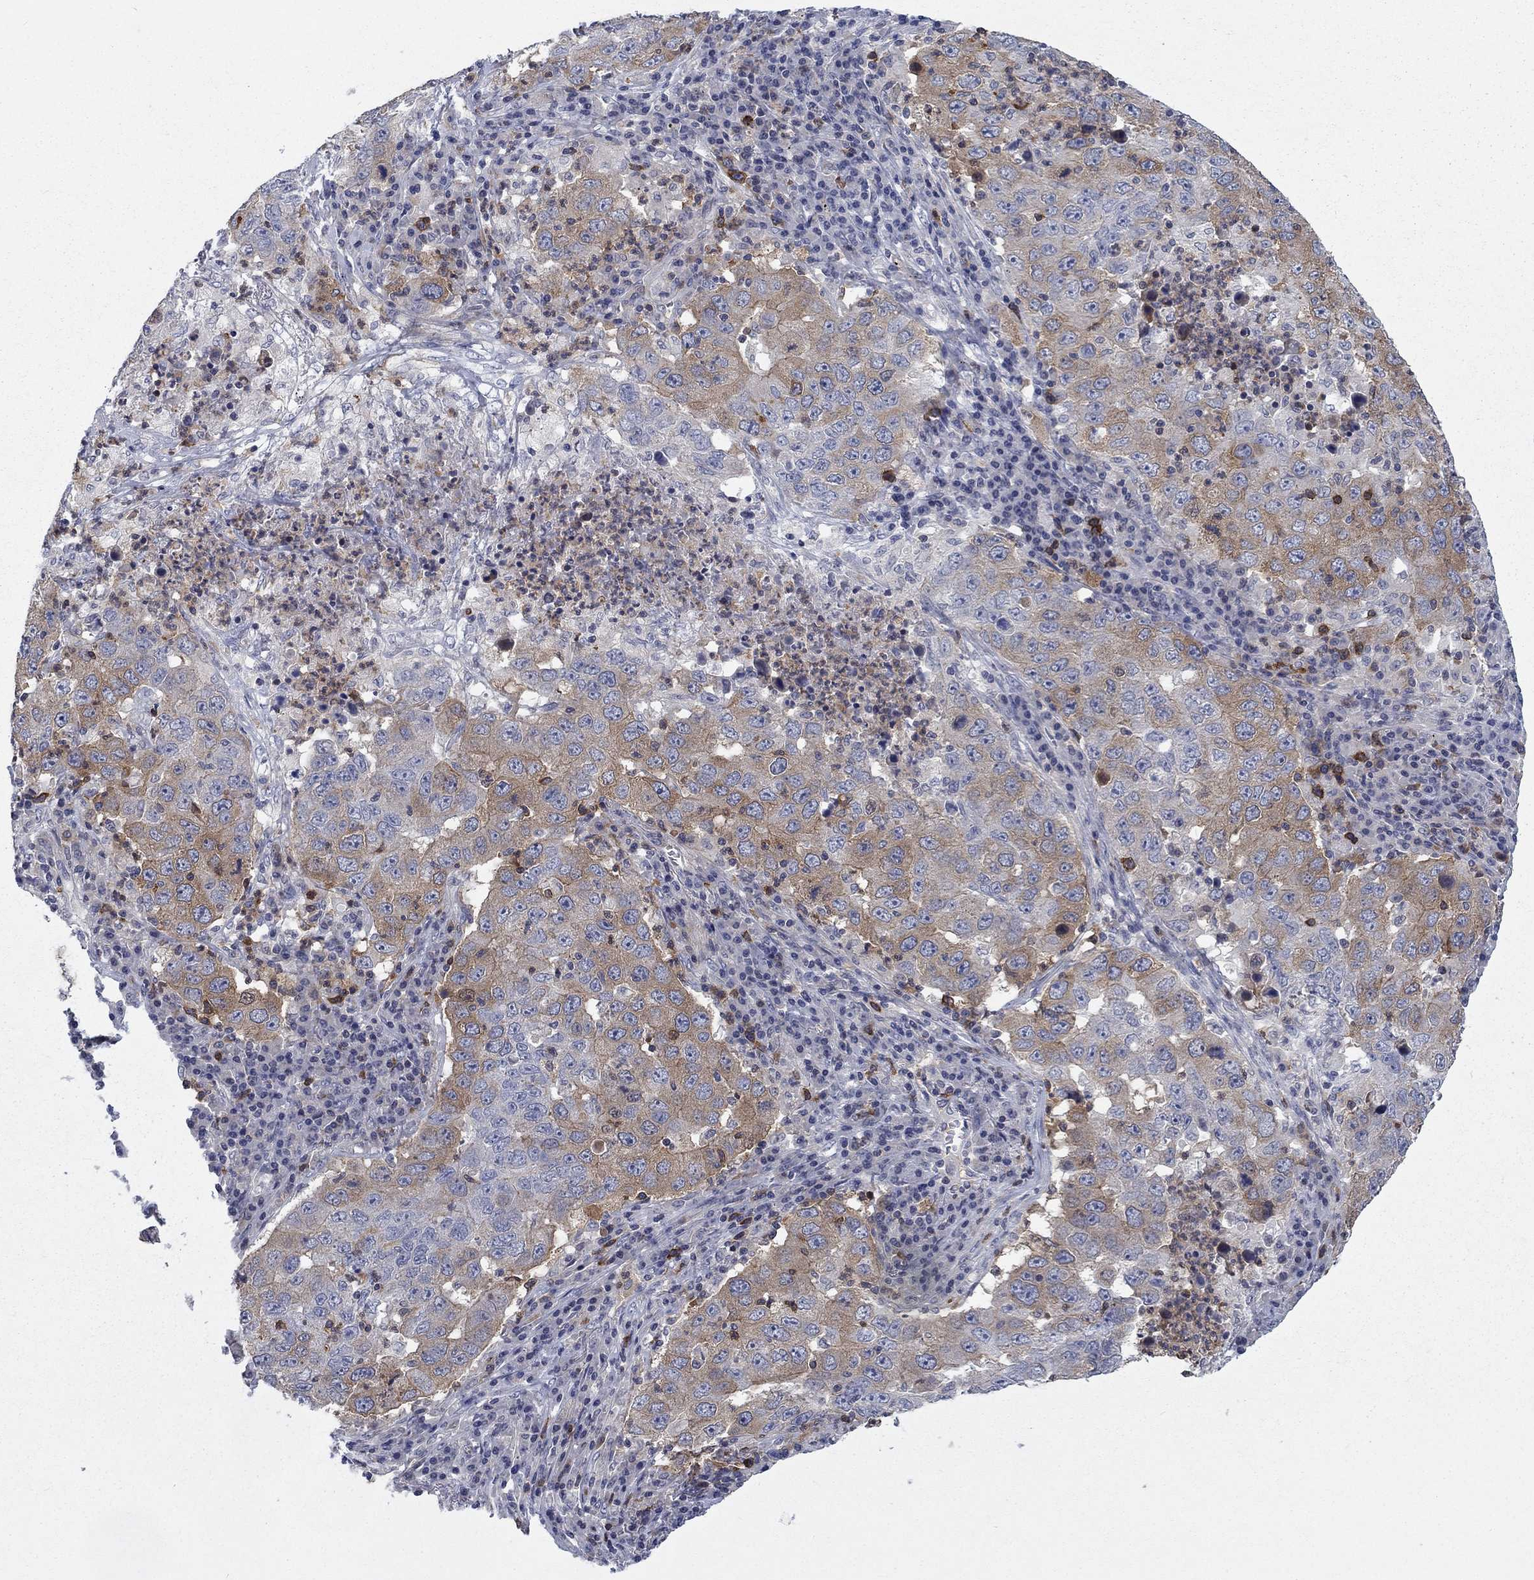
{"staining": {"intensity": "moderate", "quantity": "<25%", "location": "cytoplasmic/membranous"}, "tissue": "lung cancer", "cell_type": "Tumor cells", "image_type": "cancer", "snomed": [{"axis": "morphology", "description": "Adenocarcinoma, NOS"}, {"axis": "topography", "description": "Lung"}], "caption": "Protein expression analysis of lung cancer exhibits moderate cytoplasmic/membranous expression in about <25% of tumor cells.", "gene": "KIF15", "patient": {"sex": "male", "age": 73}}